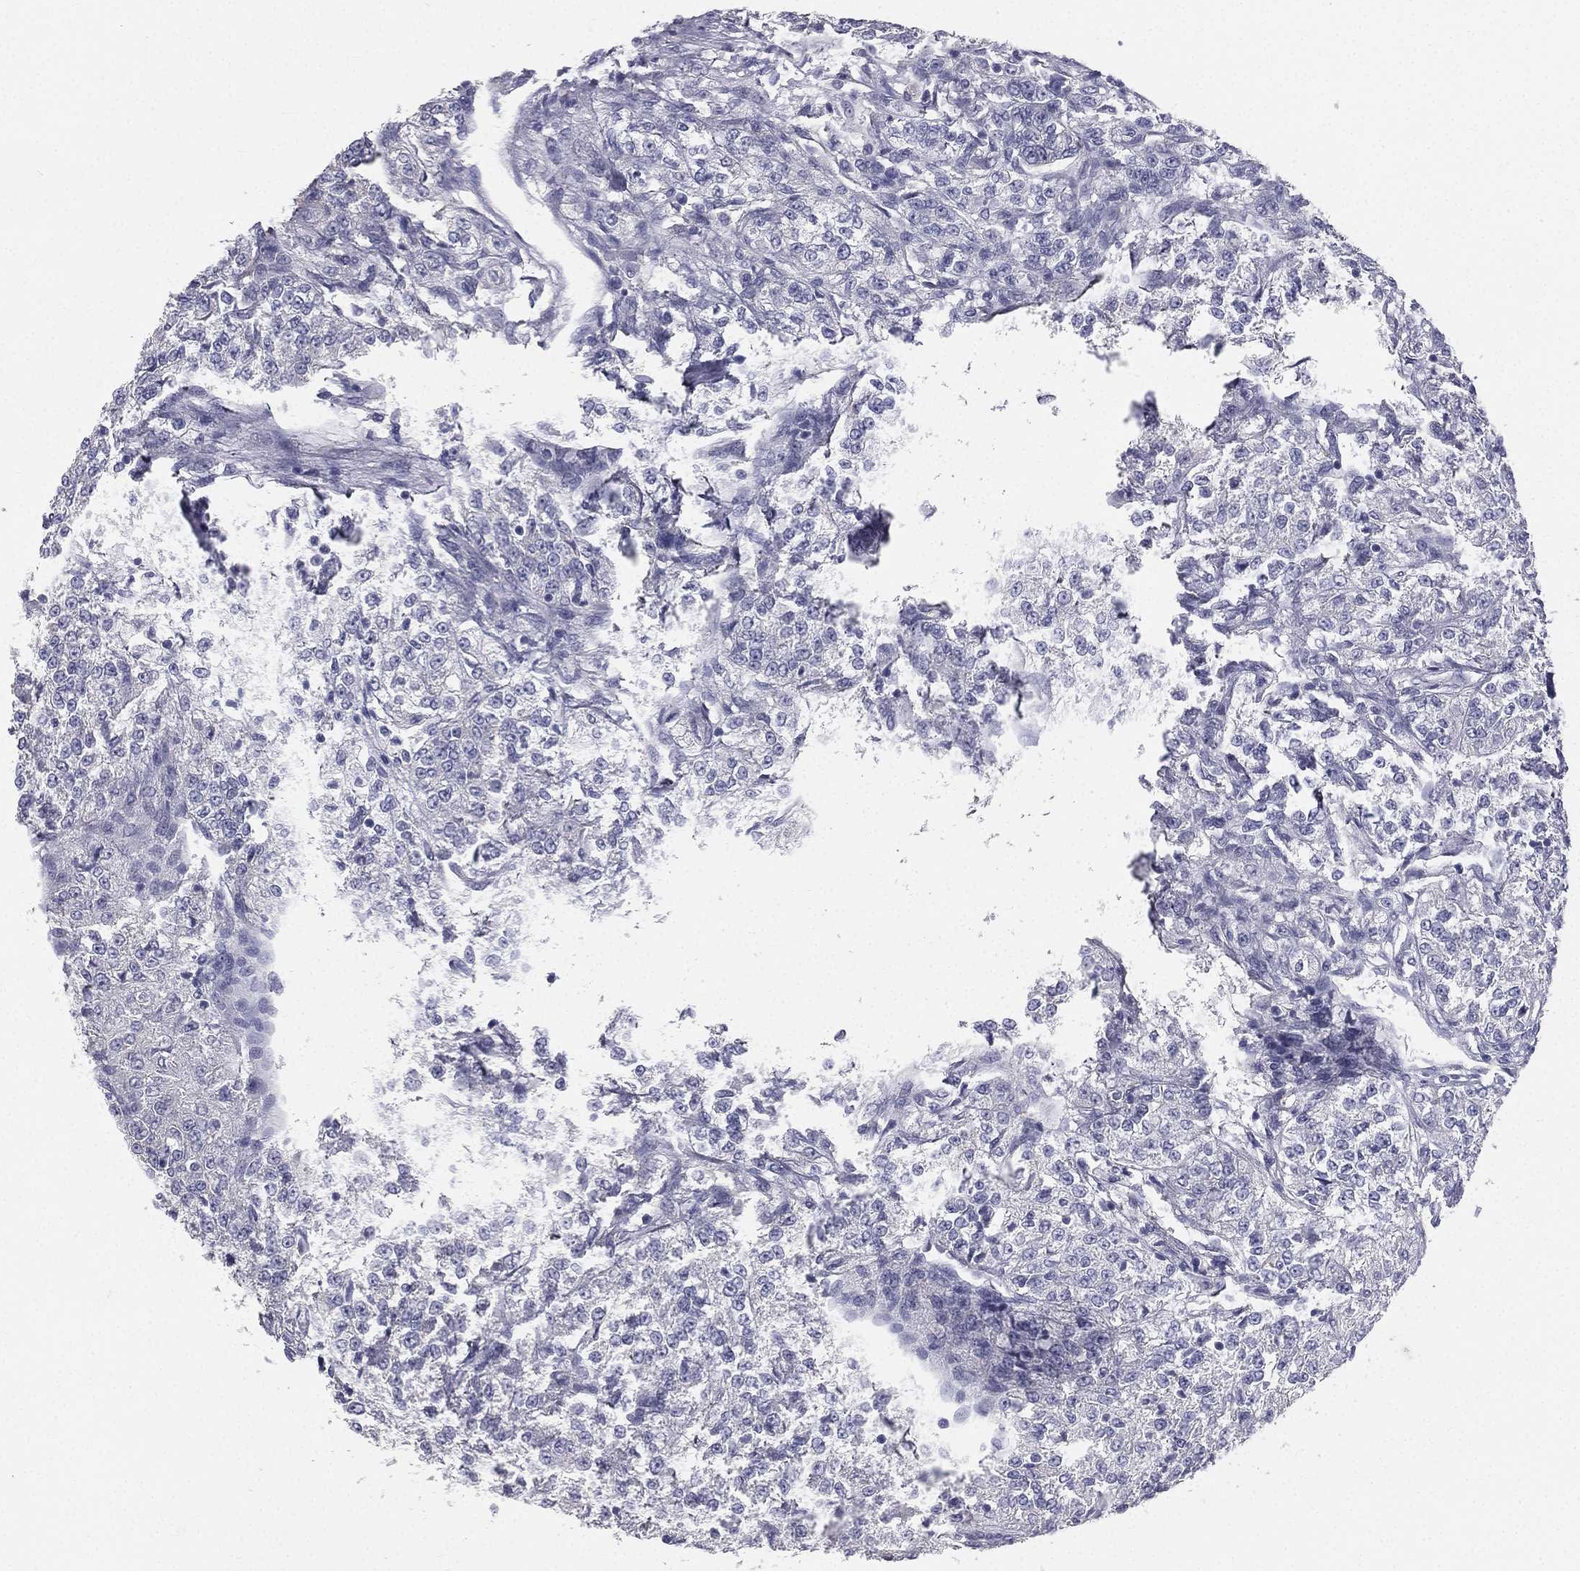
{"staining": {"intensity": "negative", "quantity": "none", "location": "none"}, "tissue": "renal cancer", "cell_type": "Tumor cells", "image_type": "cancer", "snomed": [{"axis": "morphology", "description": "Adenocarcinoma, NOS"}, {"axis": "topography", "description": "Kidney"}], "caption": "Renal cancer (adenocarcinoma) was stained to show a protein in brown. There is no significant staining in tumor cells.", "gene": "MUC13", "patient": {"sex": "female", "age": 63}}